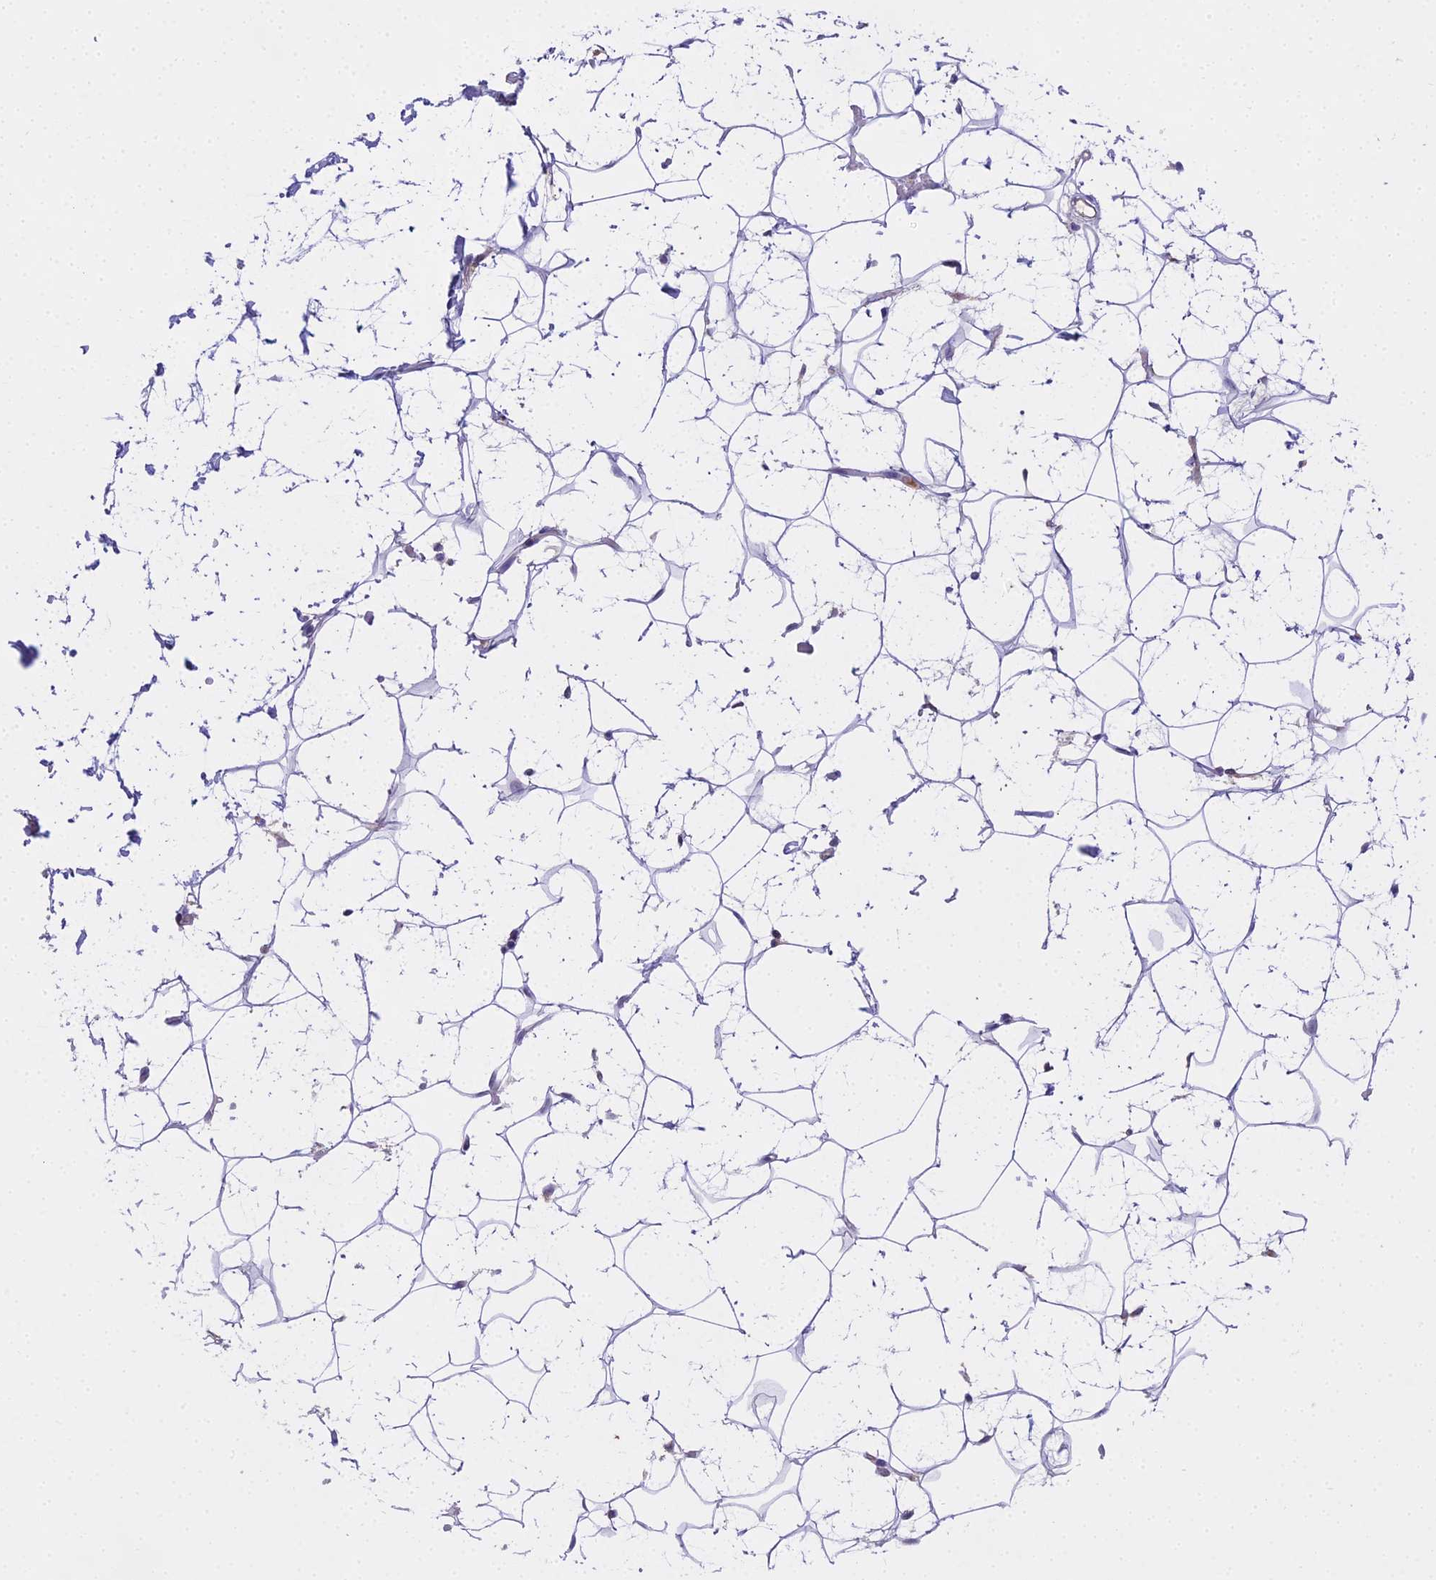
{"staining": {"intensity": "negative", "quantity": "none", "location": "none"}, "tissue": "adipose tissue", "cell_type": "Adipocytes", "image_type": "normal", "snomed": [{"axis": "morphology", "description": "Normal tissue, NOS"}, {"axis": "topography", "description": "Breast"}], "caption": "A high-resolution micrograph shows immunohistochemistry (IHC) staining of normal adipose tissue, which shows no significant expression in adipocytes. (Immunohistochemistry (ihc), brightfield microscopy, high magnification).", "gene": "MAT2A", "patient": {"sex": "female", "age": 26}}